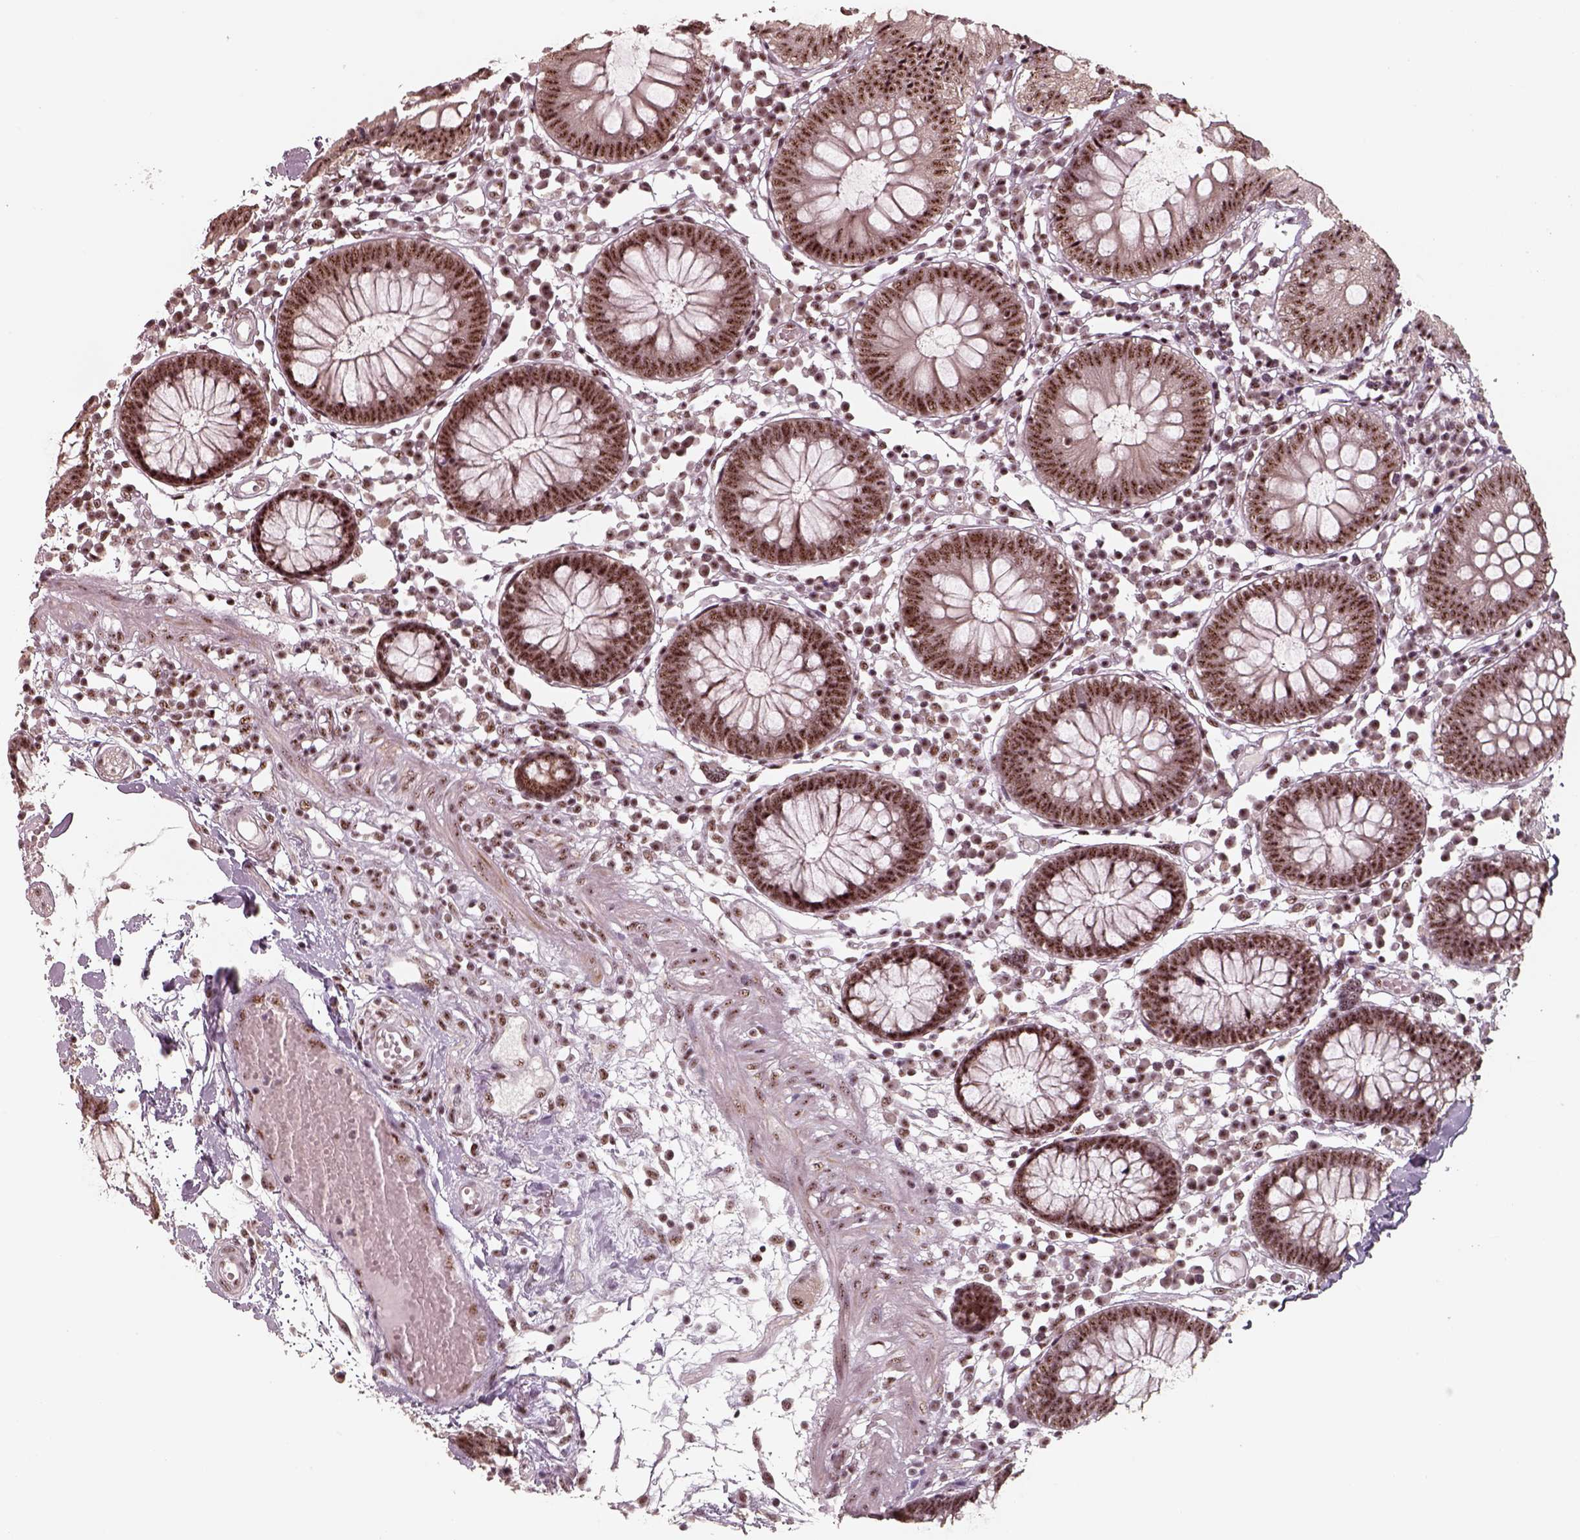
{"staining": {"intensity": "strong", "quantity": ">75%", "location": "nuclear"}, "tissue": "colon", "cell_type": "Endothelial cells", "image_type": "normal", "snomed": [{"axis": "morphology", "description": "Normal tissue, NOS"}, {"axis": "morphology", "description": "Adenocarcinoma, NOS"}, {"axis": "topography", "description": "Colon"}], "caption": "Immunohistochemistry staining of benign colon, which shows high levels of strong nuclear staining in about >75% of endothelial cells indicating strong nuclear protein positivity. The staining was performed using DAB (3,3'-diaminobenzidine) (brown) for protein detection and nuclei were counterstained in hematoxylin (blue).", "gene": "ATXN7L3", "patient": {"sex": "male", "age": 83}}